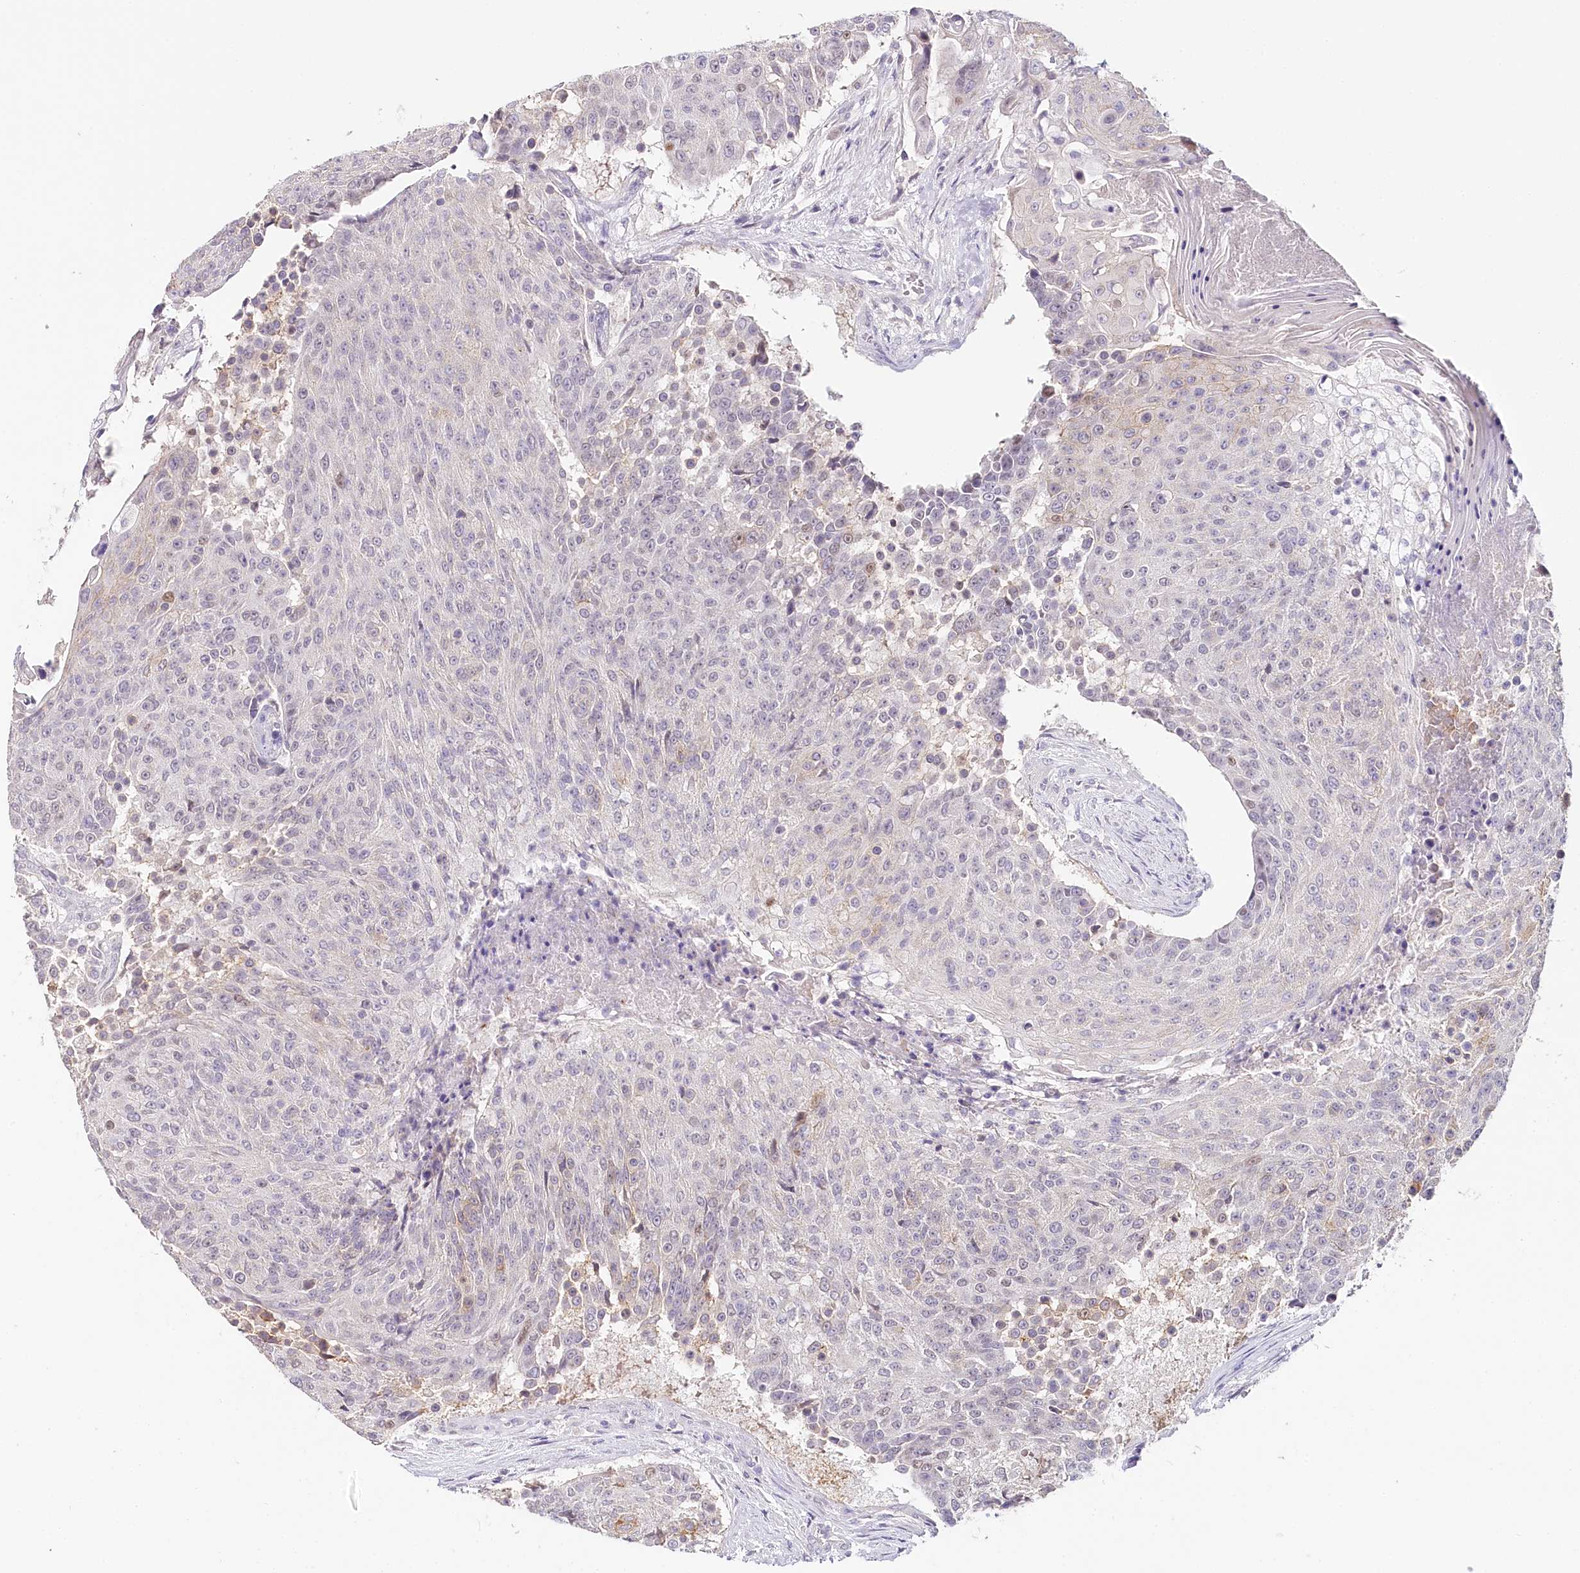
{"staining": {"intensity": "weak", "quantity": "<25%", "location": "cytoplasmic/membranous"}, "tissue": "urothelial cancer", "cell_type": "Tumor cells", "image_type": "cancer", "snomed": [{"axis": "morphology", "description": "Urothelial carcinoma, High grade"}, {"axis": "topography", "description": "Urinary bladder"}], "caption": "High magnification brightfield microscopy of high-grade urothelial carcinoma stained with DAB (brown) and counterstained with hematoxylin (blue): tumor cells show no significant staining.", "gene": "TP53", "patient": {"sex": "female", "age": 63}}